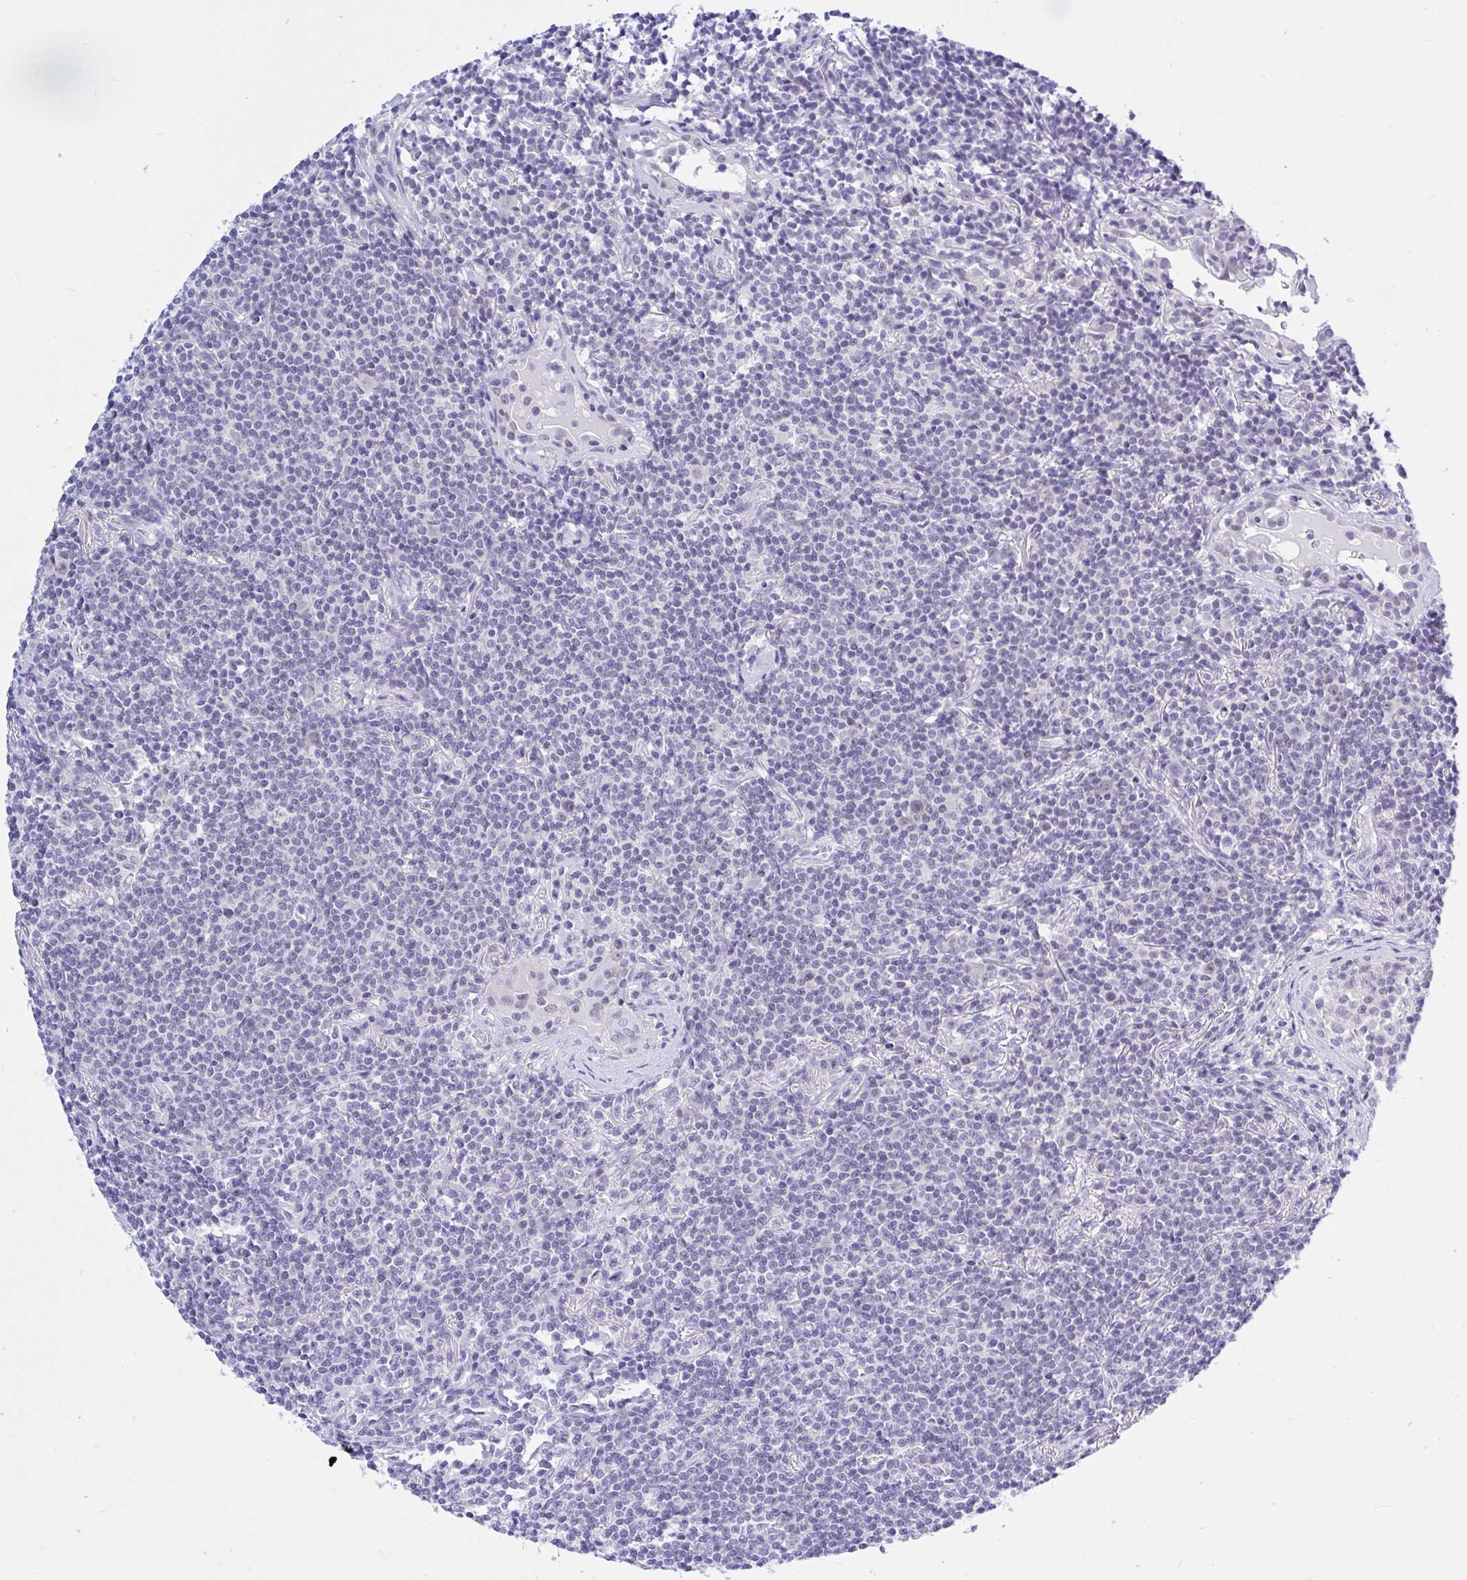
{"staining": {"intensity": "negative", "quantity": "none", "location": "none"}, "tissue": "lymphoma", "cell_type": "Tumor cells", "image_type": "cancer", "snomed": [{"axis": "morphology", "description": "Malignant lymphoma, non-Hodgkin's type, Low grade"}, {"axis": "topography", "description": "Lung"}], "caption": "Immunohistochemistry (IHC) image of neoplastic tissue: human low-grade malignant lymphoma, non-Hodgkin's type stained with DAB (3,3'-diaminobenzidine) reveals no significant protein staining in tumor cells.", "gene": "THOP1", "patient": {"sex": "female", "age": 71}}